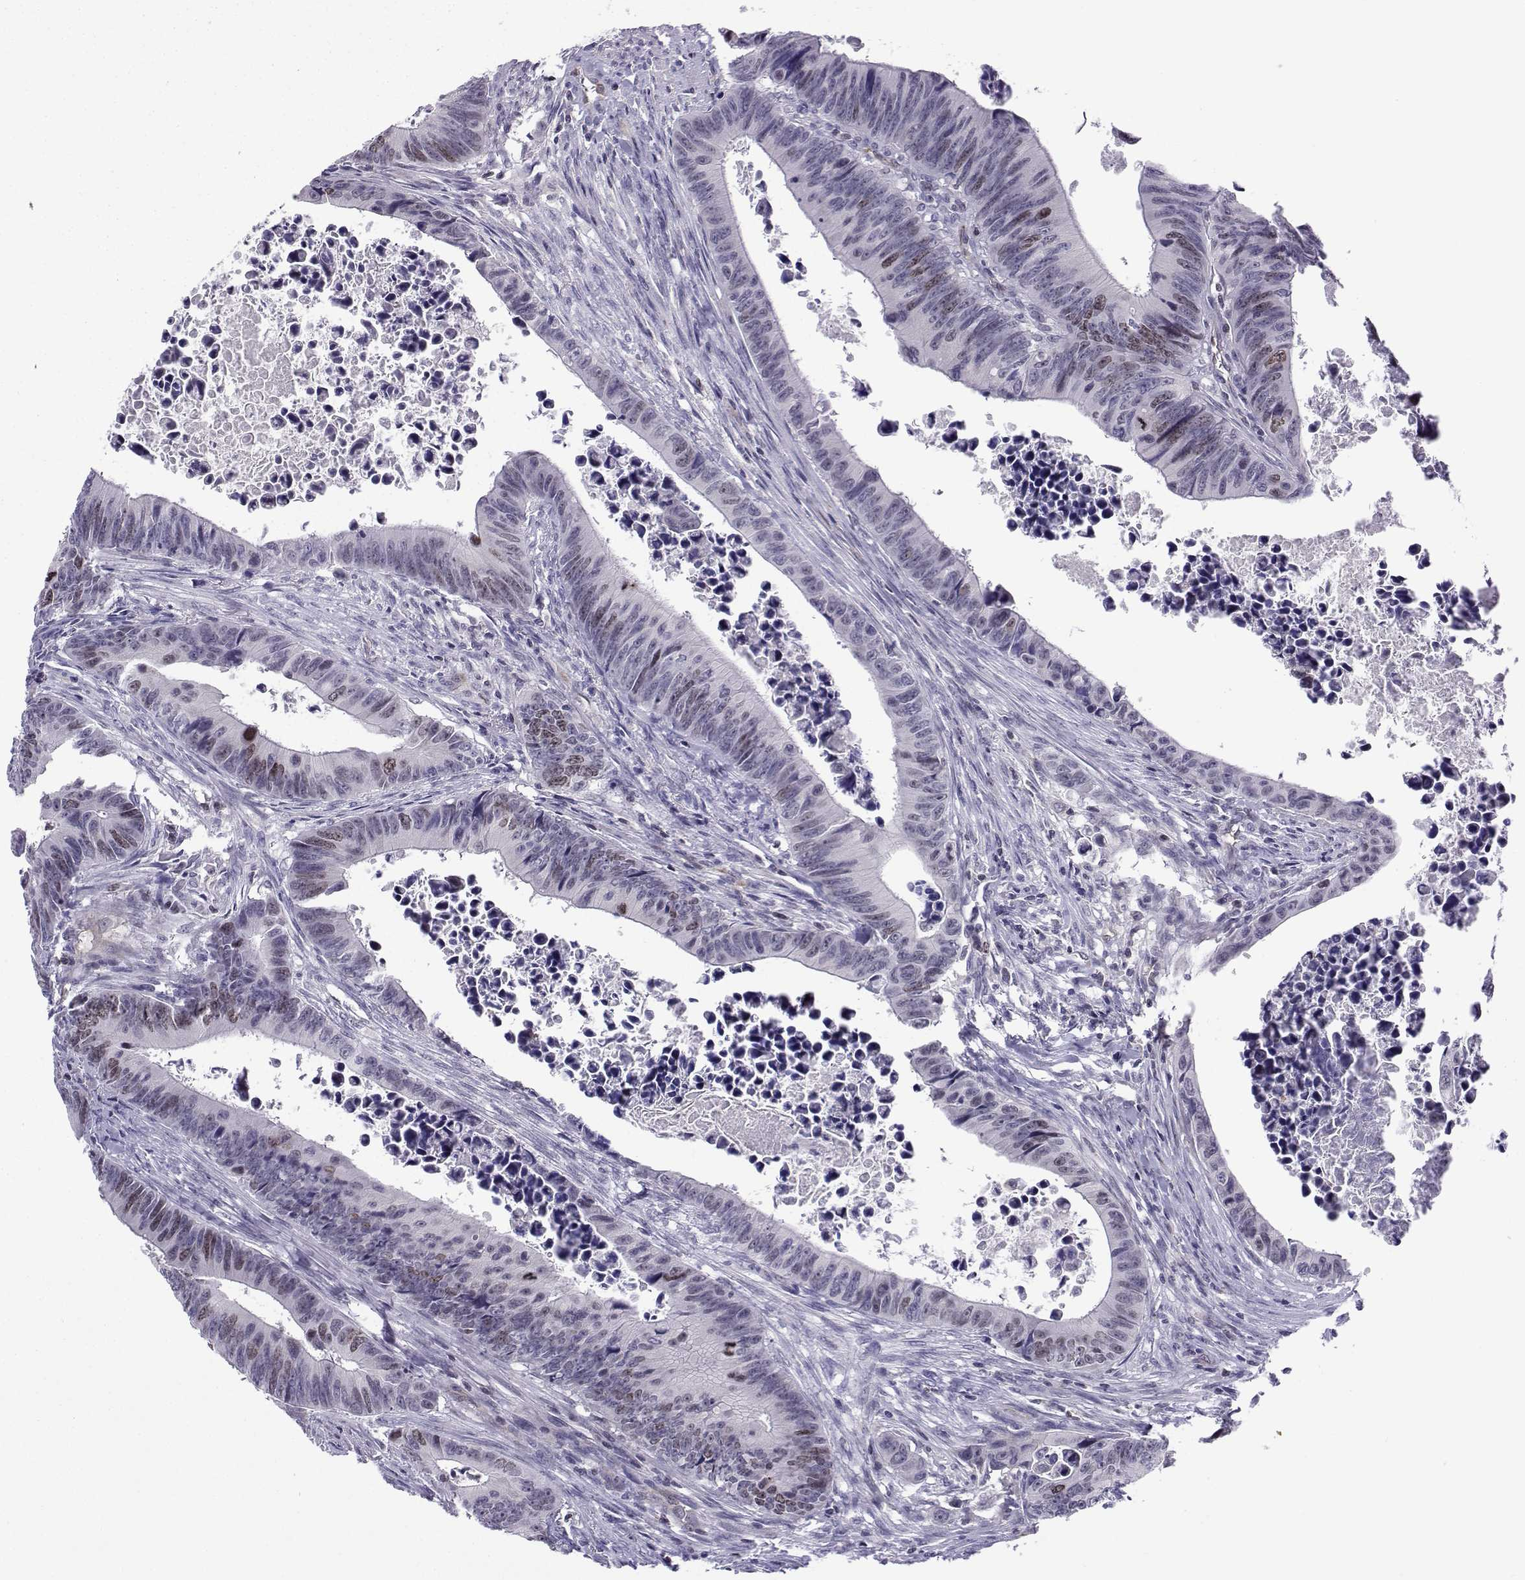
{"staining": {"intensity": "moderate", "quantity": "<25%", "location": "nuclear"}, "tissue": "colorectal cancer", "cell_type": "Tumor cells", "image_type": "cancer", "snomed": [{"axis": "morphology", "description": "Adenocarcinoma, NOS"}, {"axis": "topography", "description": "Colon"}], "caption": "Adenocarcinoma (colorectal) stained with immunohistochemistry (IHC) reveals moderate nuclear staining in about <25% of tumor cells. The staining was performed using DAB (3,3'-diaminobenzidine), with brown indicating positive protein expression. Nuclei are stained blue with hematoxylin.", "gene": "INCENP", "patient": {"sex": "female", "age": 87}}